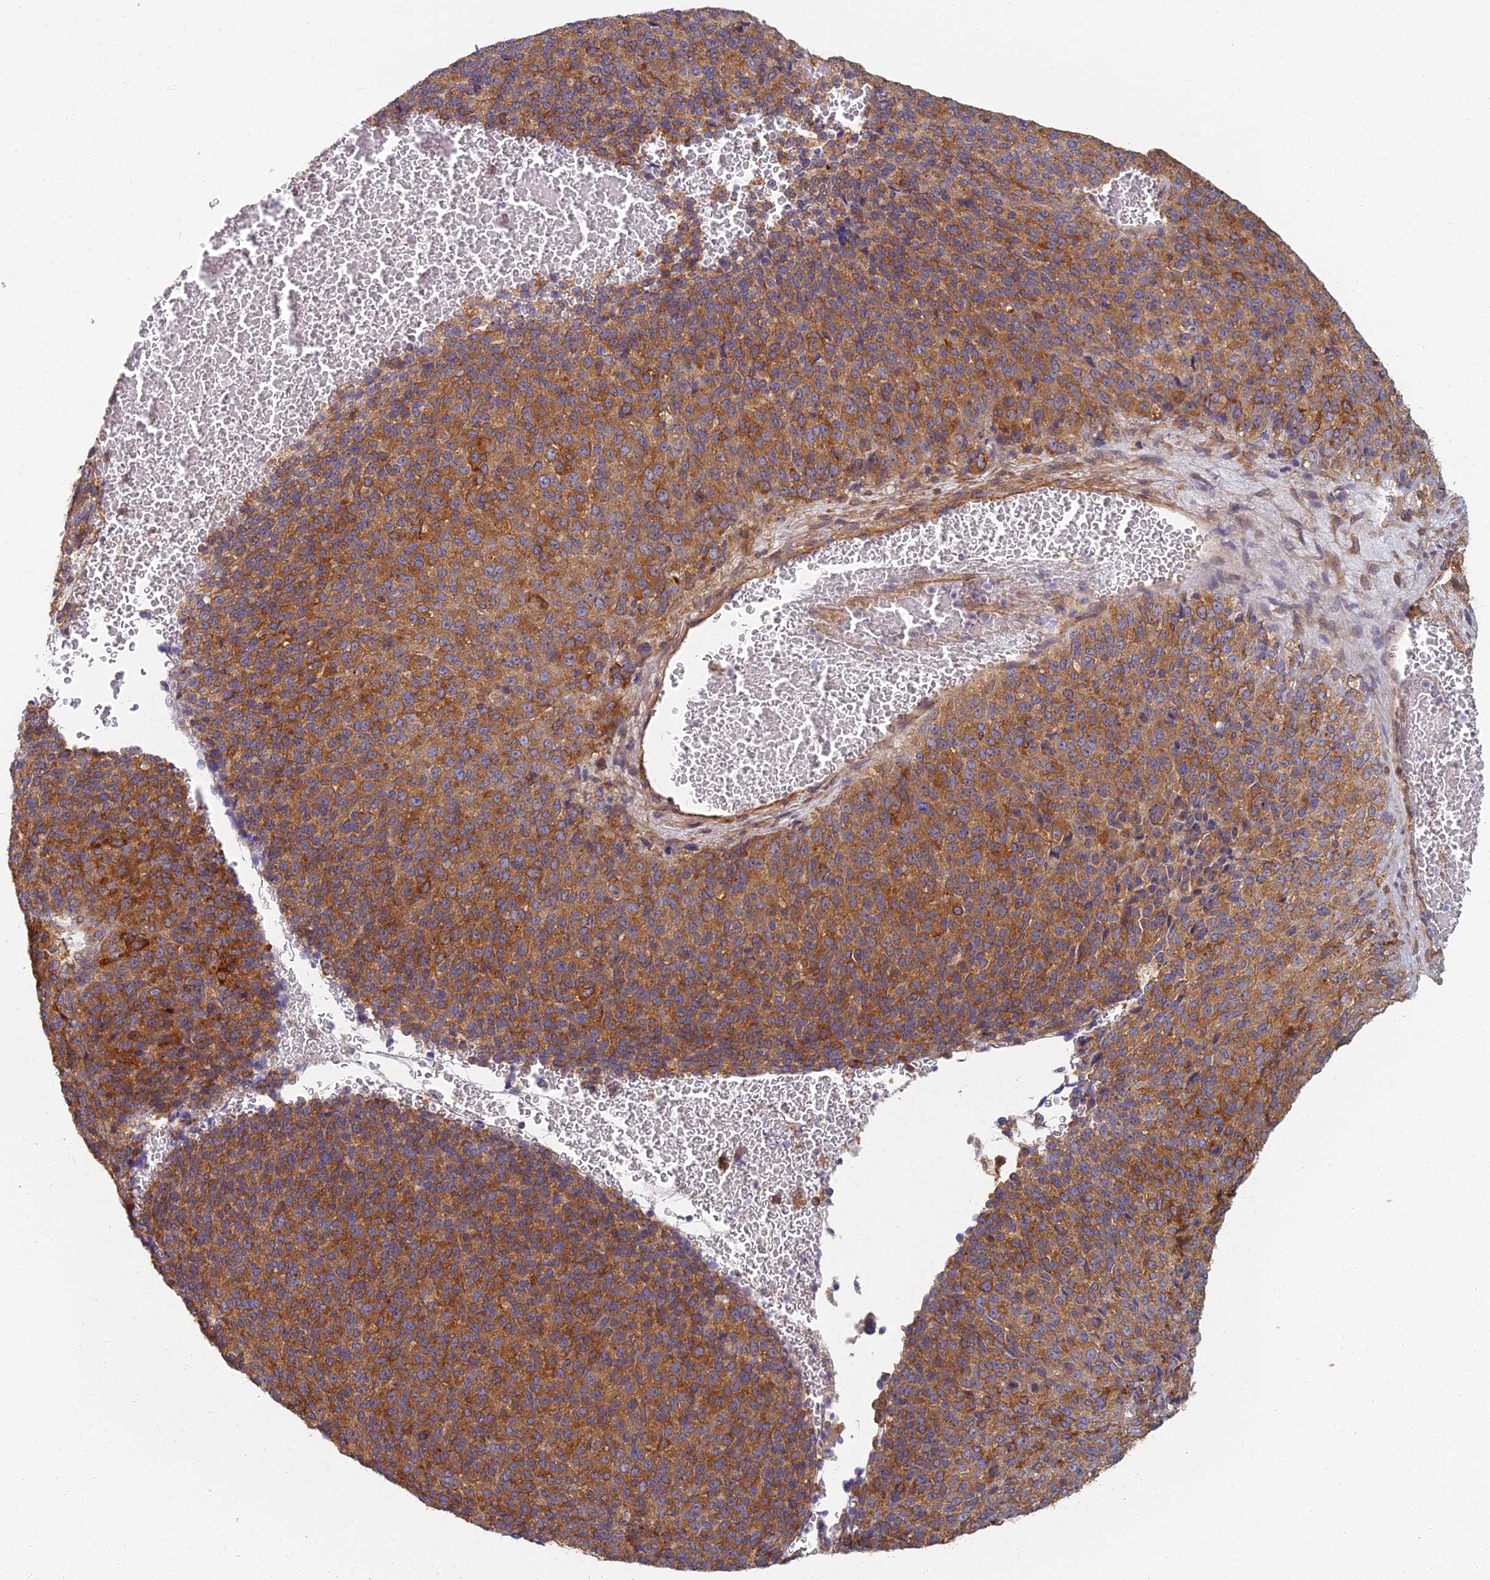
{"staining": {"intensity": "moderate", "quantity": ">75%", "location": "cytoplasmic/membranous"}, "tissue": "melanoma", "cell_type": "Tumor cells", "image_type": "cancer", "snomed": [{"axis": "morphology", "description": "Malignant melanoma, Metastatic site"}, {"axis": "topography", "description": "Brain"}], "caption": "Protein staining demonstrates moderate cytoplasmic/membranous positivity in approximately >75% of tumor cells in malignant melanoma (metastatic site).", "gene": "RBSN", "patient": {"sex": "female", "age": 56}}